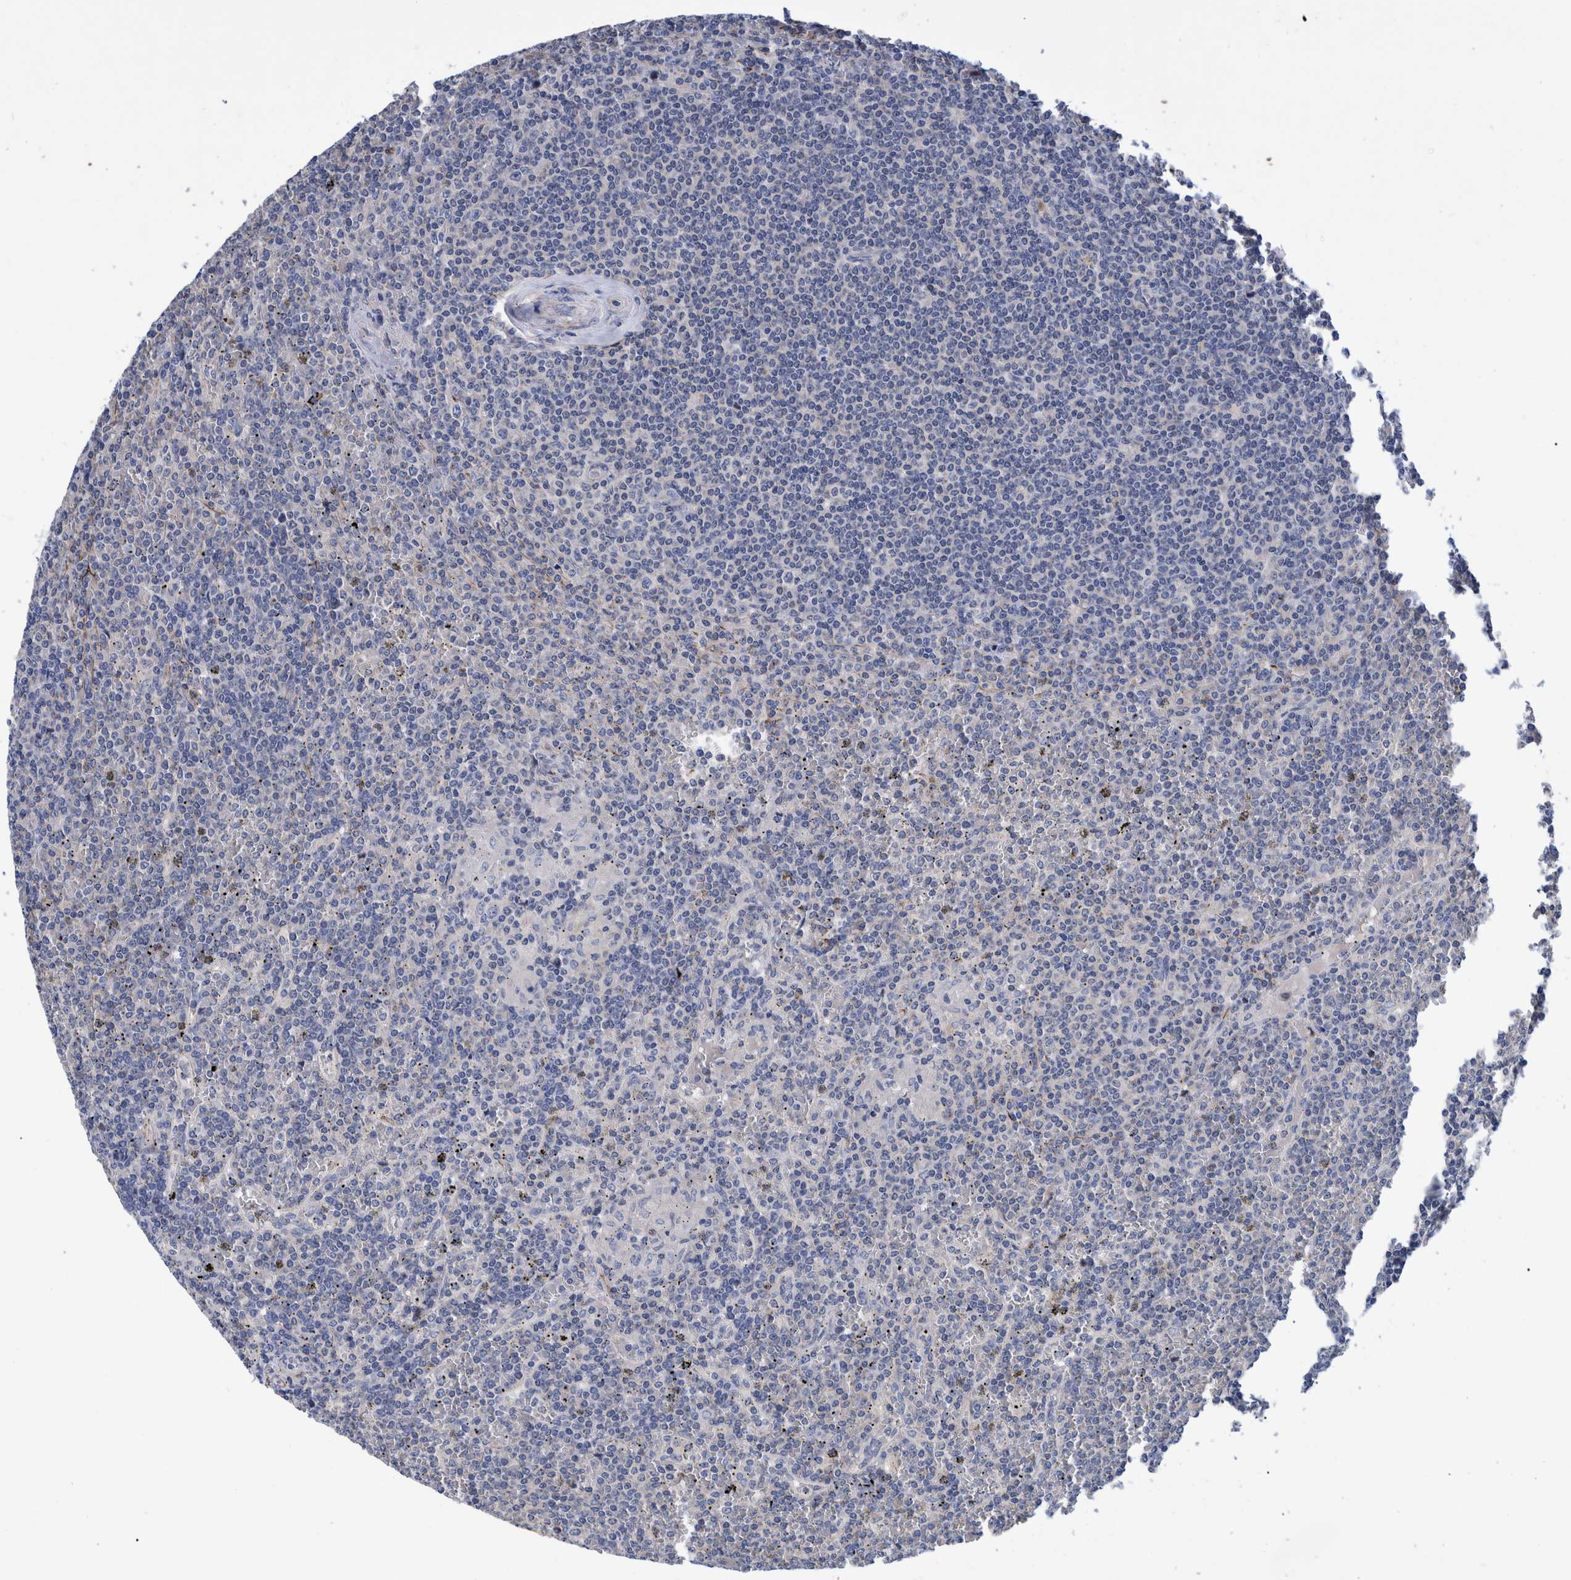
{"staining": {"intensity": "negative", "quantity": "none", "location": "none"}, "tissue": "lymphoma", "cell_type": "Tumor cells", "image_type": "cancer", "snomed": [{"axis": "morphology", "description": "Malignant lymphoma, non-Hodgkin's type, Low grade"}, {"axis": "topography", "description": "Spleen"}], "caption": "A histopathology image of human low-grade malignant lymphoma, non-Hodgkin's type is negative for staining in tumor cells. Brightfield microscopy of immunohistochemistry stained with DAB (brown) and hematoxylin (blue), captured at high magnification.", "gene": "MKS1", "patient": {"sex": "female", "age": 19}}